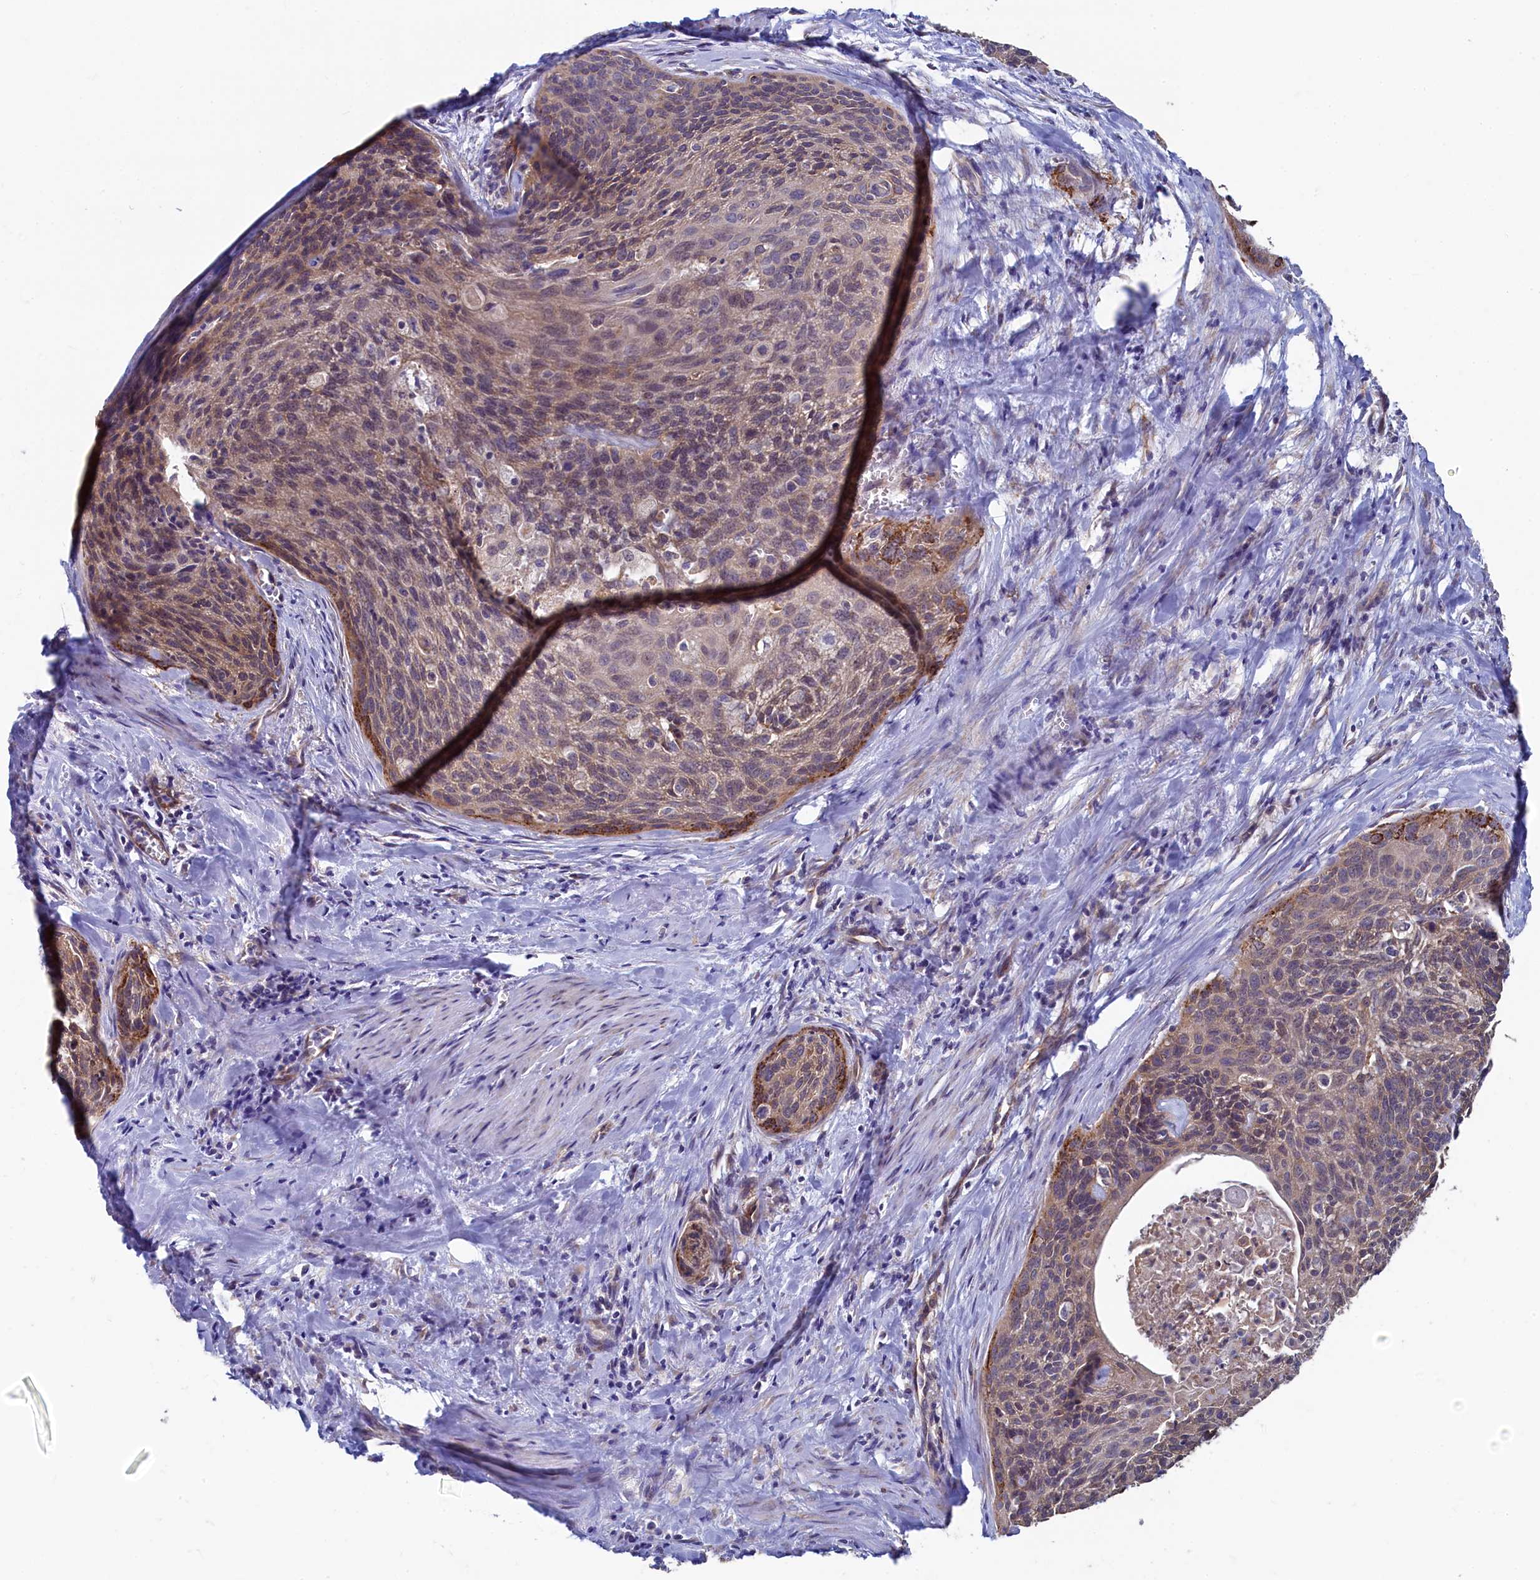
{"staining": {"intensity": "moderate", "quantity": "<25%", "location": "cytoplasmic/membranous"}, "tissue": "cervical cancer", "cell_type": "Tumor cells", "image_type": "cancer", "snomed": [{"axis": "morphology", "description": "Squamous cell carcinoma, NOS"}, {"axis": "topography", "description": "Cervix"}], "caption": "Protein staining of cervical squamous cell carcinoma tissue demonstrates moderate cytoplasmic/membranous expression in approximately <25% of tumor cells.", "gene": "SPATA2L", "patient": {"sex": "female", "age": 55}}